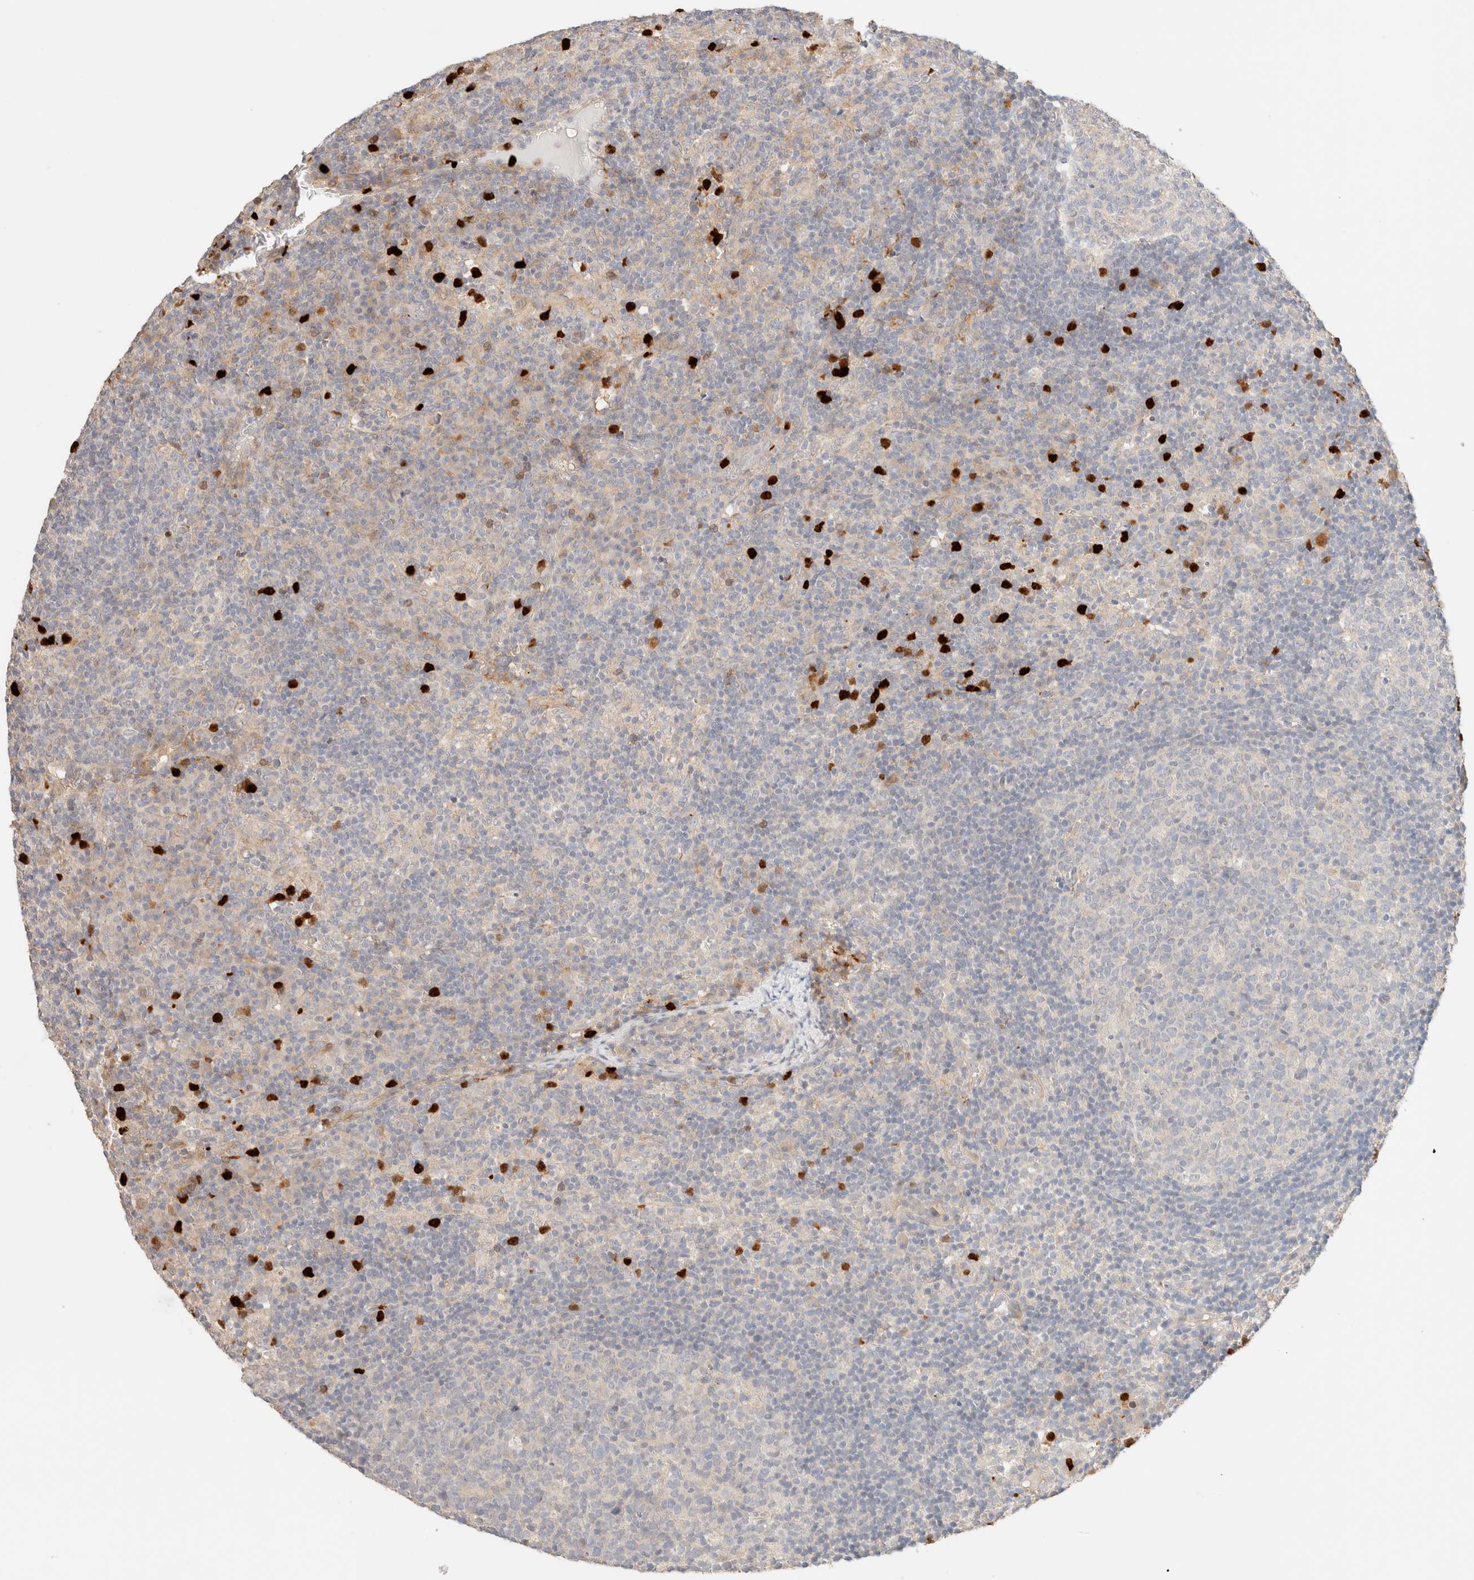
{"staining": {"intensity": "negative", "quantity": "none", "location": "none"}, "tissue": "lymph node", "cell_type": "Germinal center cells", "image_type": "normal", "snomed": [{"axis": "morphology", "description": "Normal tissue, NOS"}, {"axis": "morphology", "description": "Inflammation, NOS"}, {"axis": "topography", "description": "Lymph node"}], "caption": "Immunohistochemistry (IHC) histopathology image of normal lymph node stained for a protein (brown), which shows no expression in germinal center cells. (Stains: DAB (3,3'-diaminobenzidine) immunohistochemistry with hematoxylin counter stain, Microscopy: brightfield microscopy at high magnification).", "gene": "SGSM2", "patient": {"sex": "male", "age": 55}}